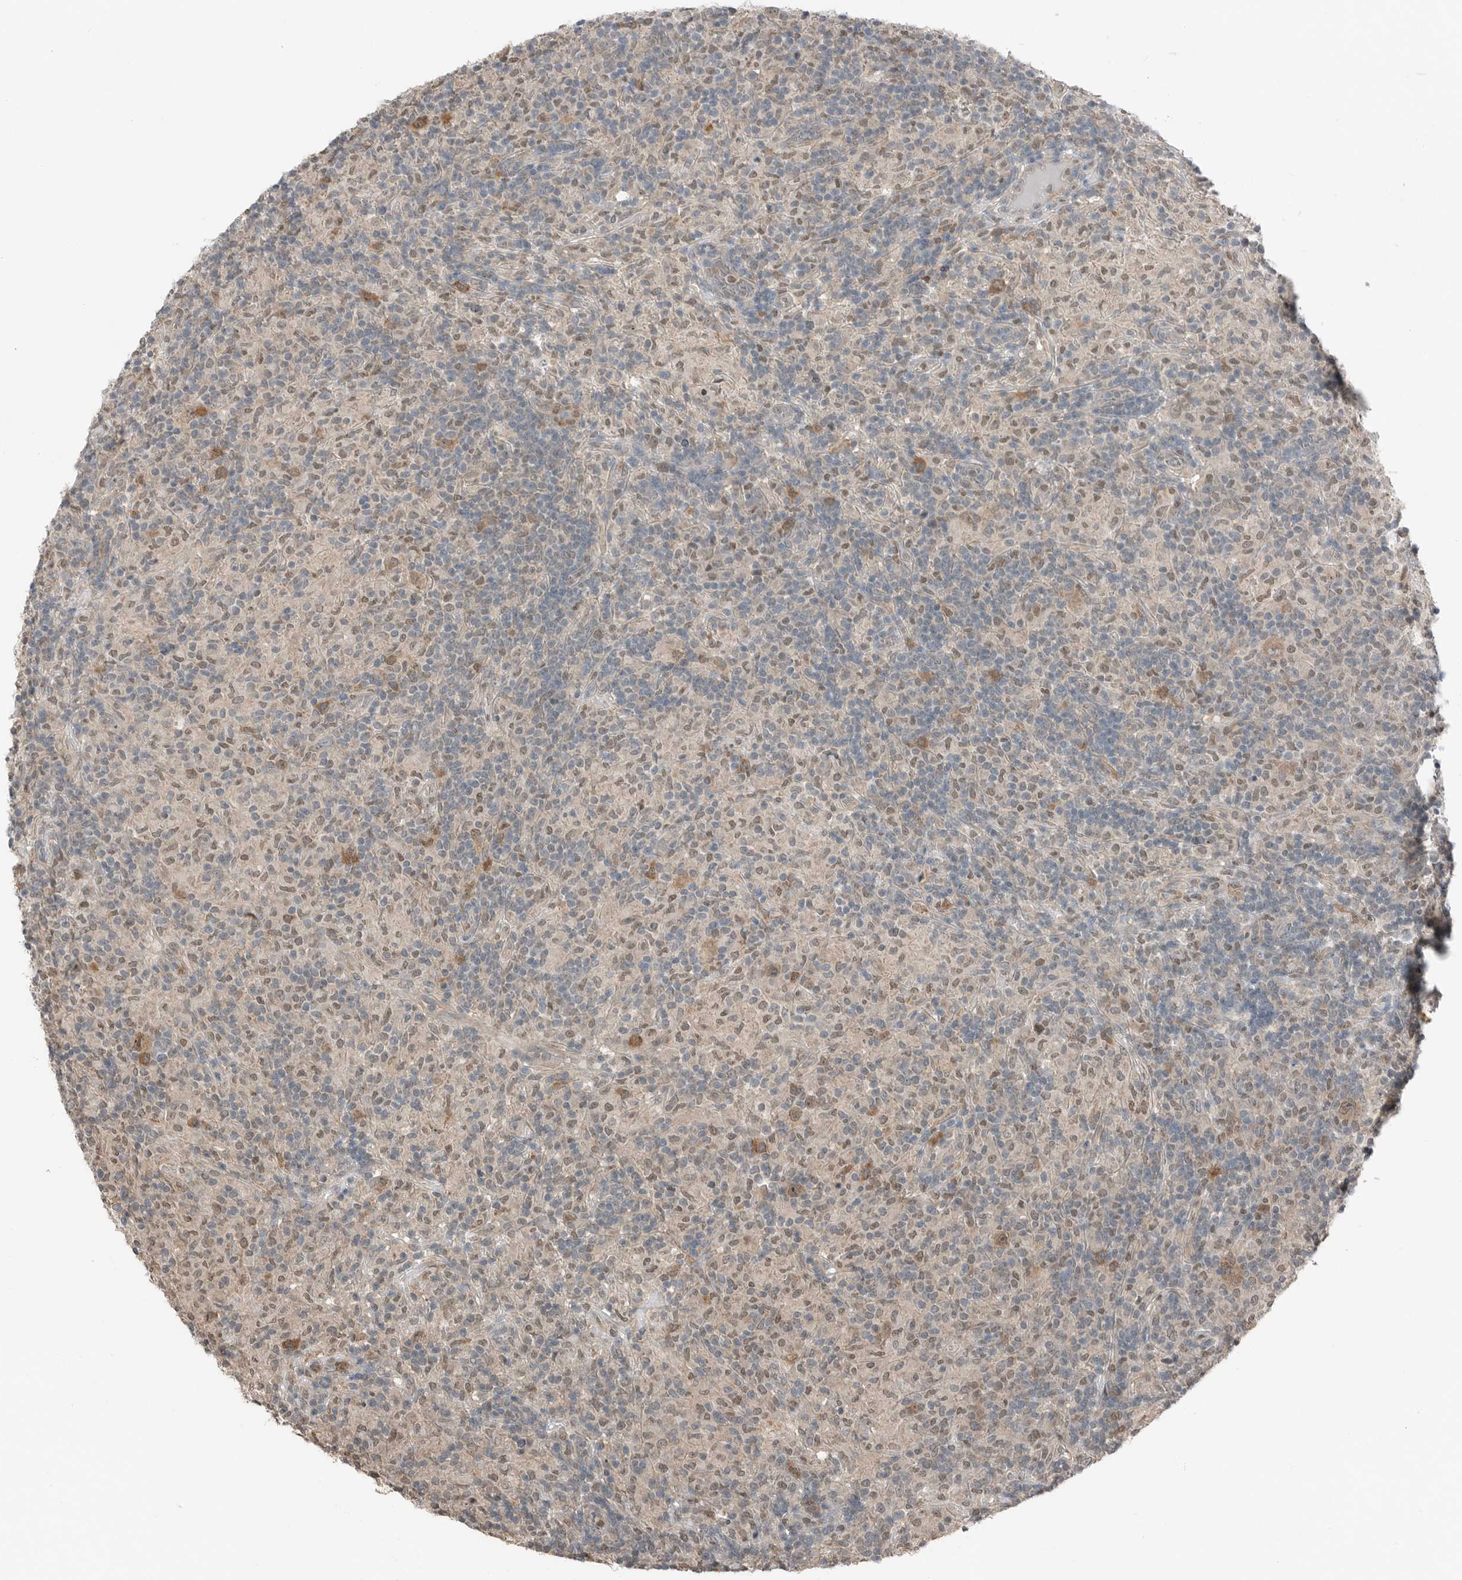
{"staining": {"intensity": "moderate", "quantity": ">75%", "location": "cytoplasmic/membranous"}, "tissue": "lymphoma", "cell_type": "Tumor cells", "image_type": "cancer", "snomed": [{"axis": "morphology", "description": "Hodgkin's disease, NOS"}, {"axis": "topography", "description": "Lymph node"}], "caption": "Immunohistochemistry staining of lymphoma, which reveals medium levels of moderate cytoplasmic/membranous positivity in approximately >75% of tumor cells indicating moderate cytoplasmic/membranous protein staining. The staining was performed using DAB (3,3'-diaminobenzidine) (brown) for protein detection and nuclei were counterstained in hematoxylin (blue).", "gene": "MFAP3L", "patient": {"sex": "male", "age": 70}}